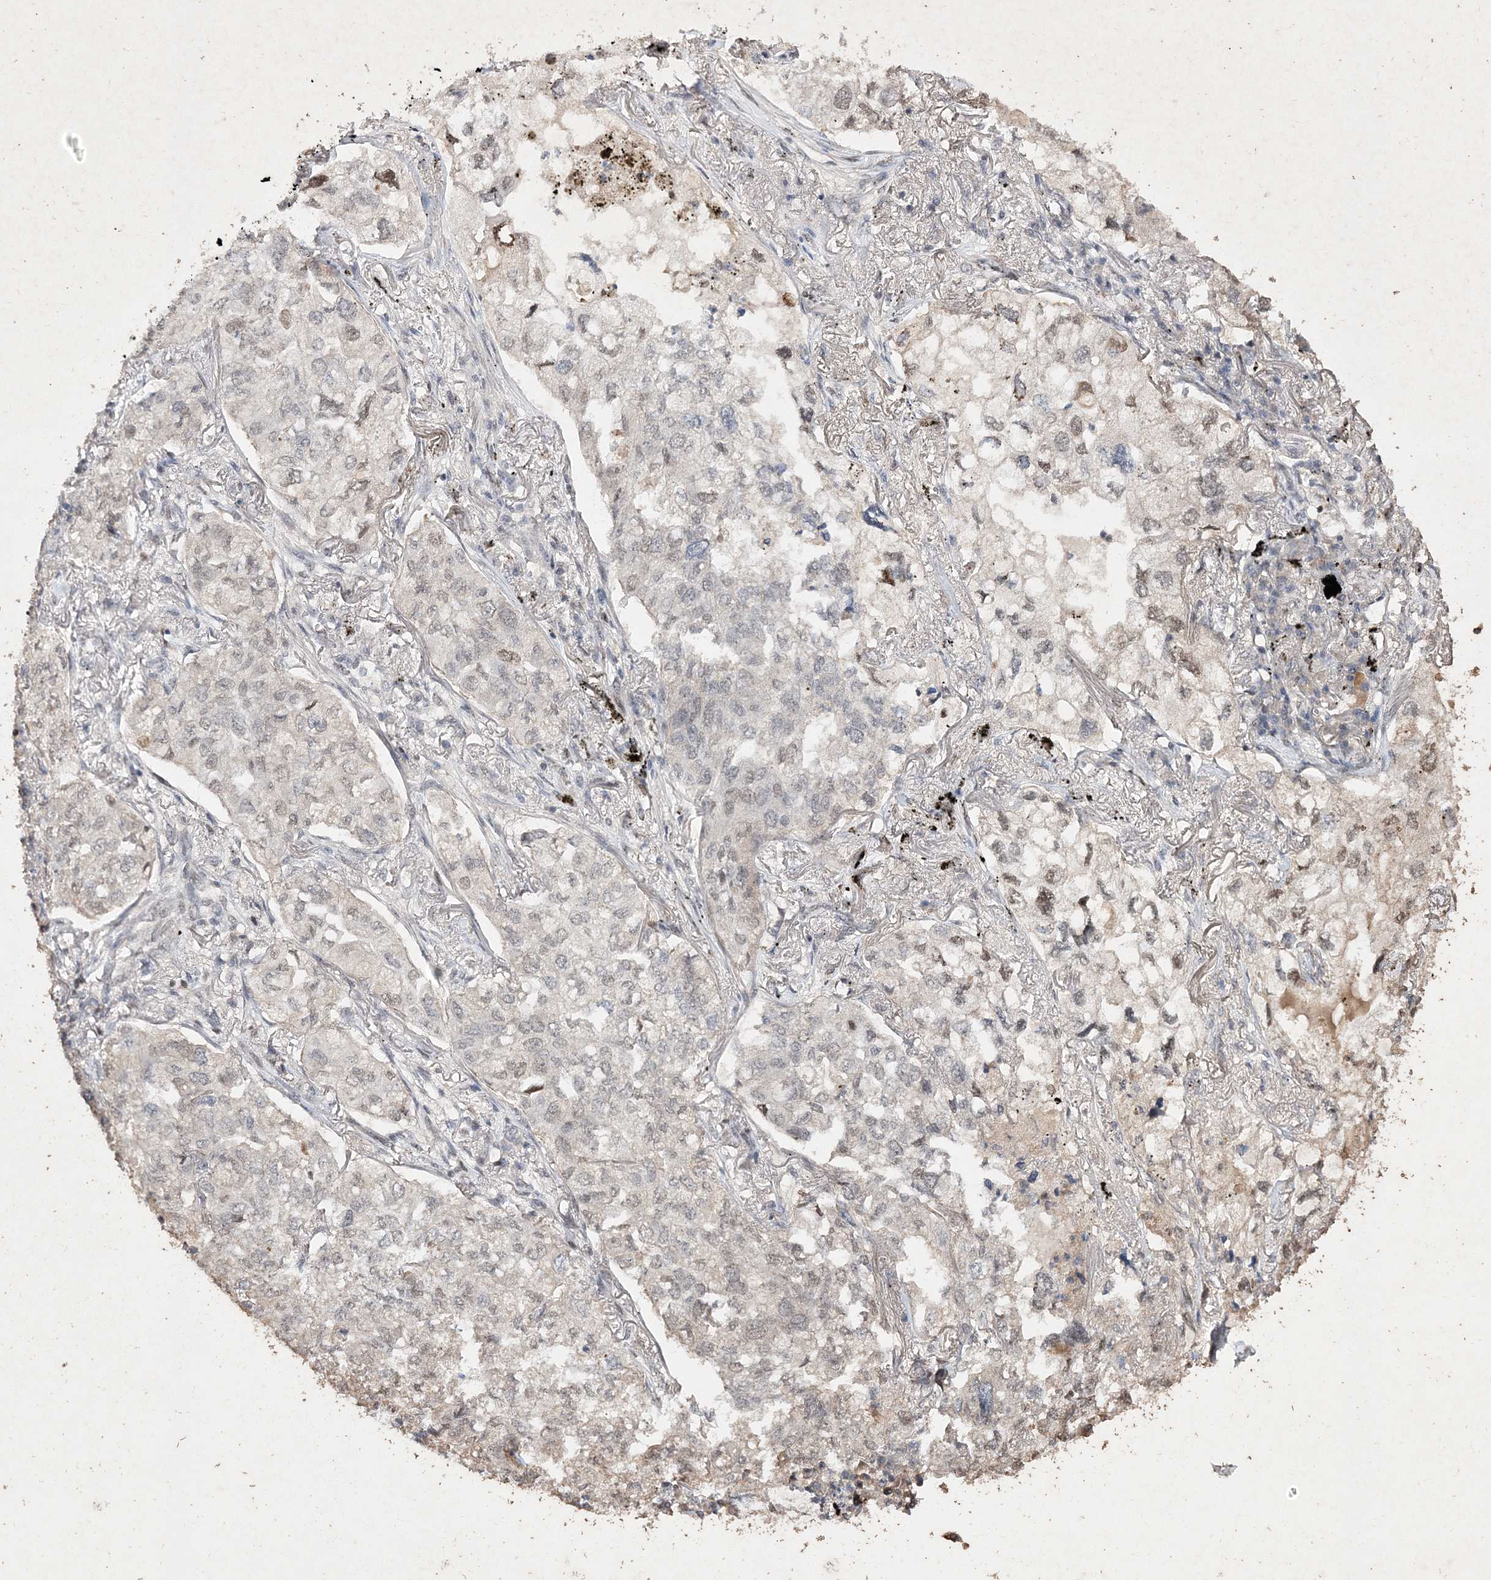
{"staining": {"intensity": "moderate", "quantity": "25%-75%", "location": "nuclear"}, "tissue": "lung cancer", "cell_type": "Tumor cells", "image_type": "cancer", "snomed": [{"axis": "morphology", "description": "Adenocarcinoma, NOS"}, {"axis": "topography", "description": "Lung"}], "caption": "Immunohistochemical staining of human lung cancer shows moderate nuclear protein staining in about 25%-75% of tumor cells.", "gene": "C3orf38", "patient": {"sex": "male", "age": 65}}